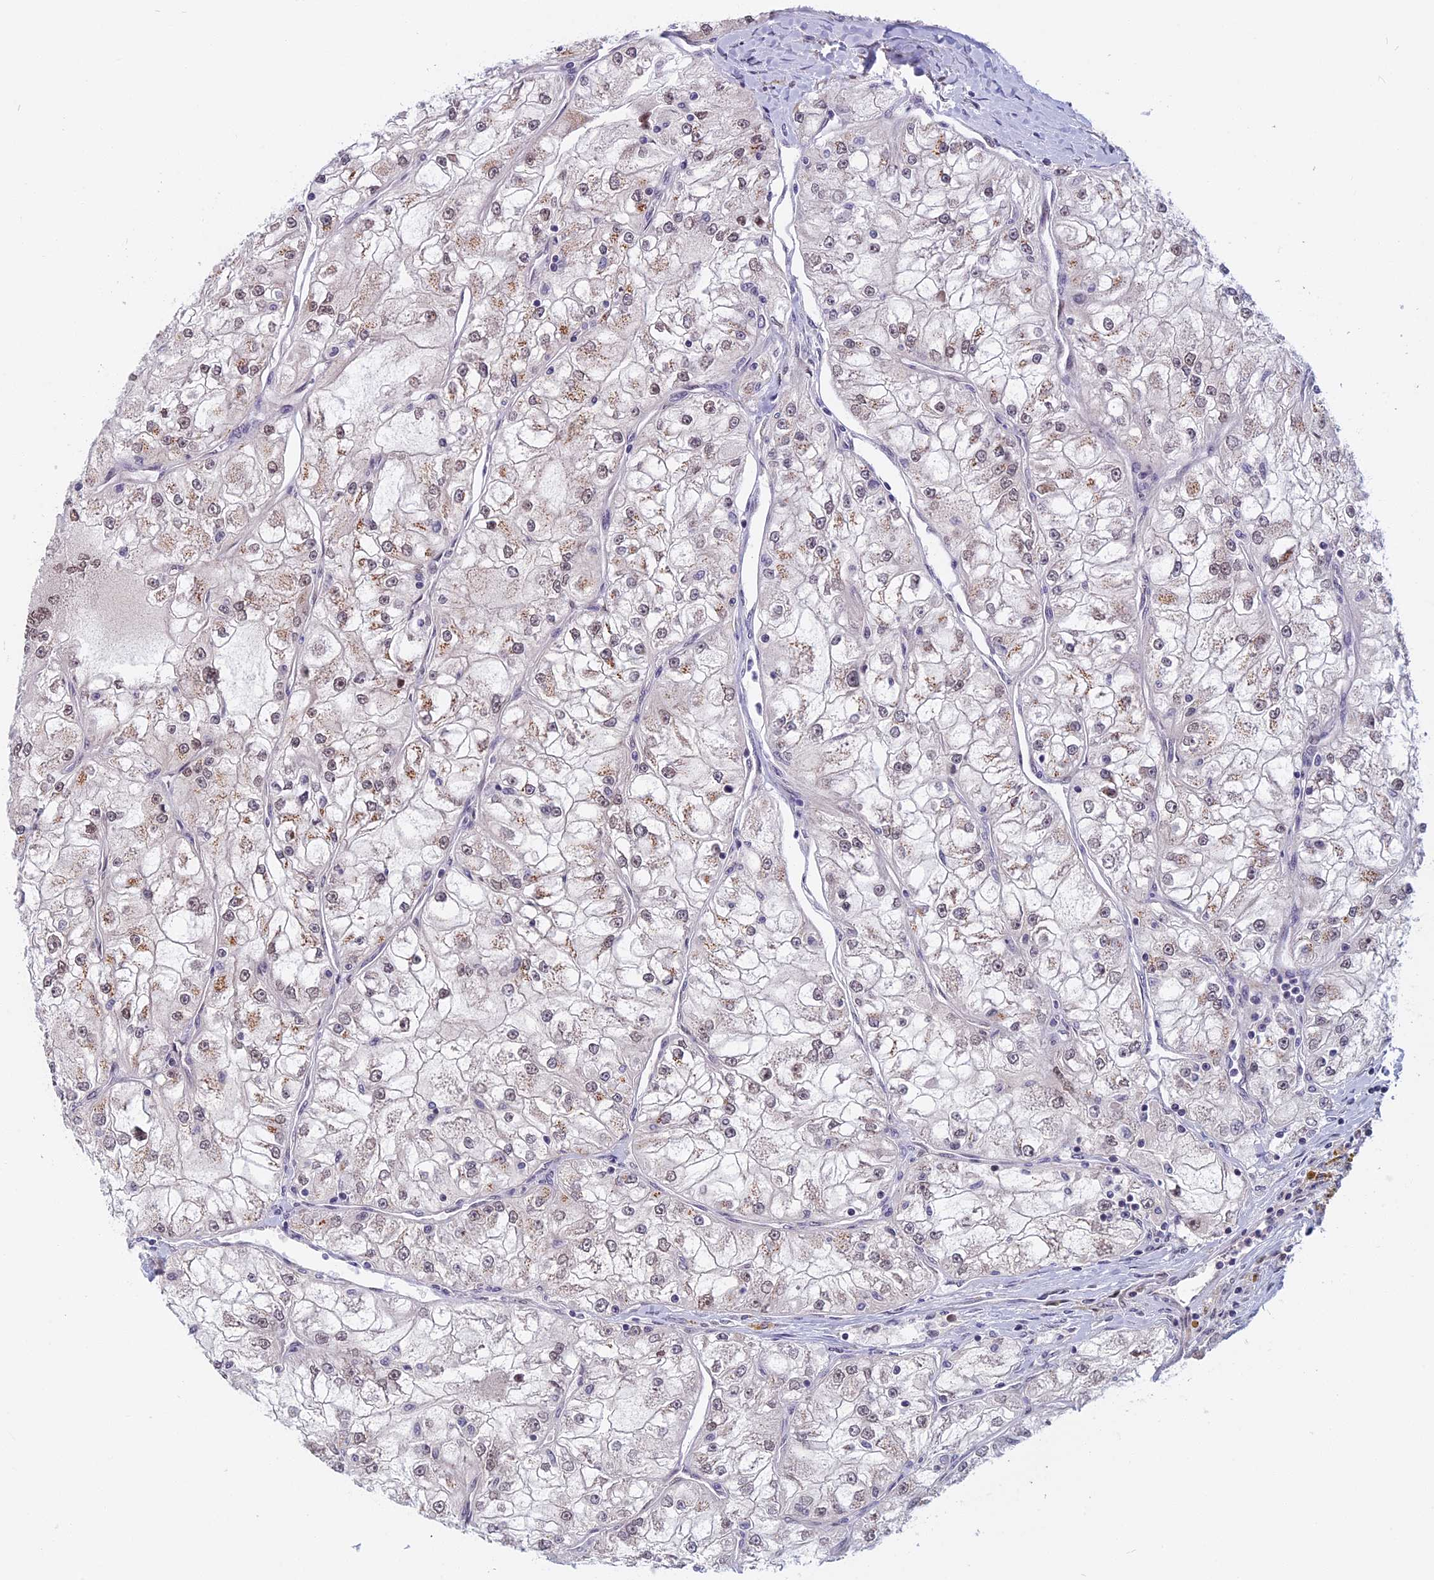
{"staining": {"intensity": "weak", "quantity": "25%-75%", "location": "cytoplasmic/membranous"}, "tissue": "renal cancer", "cell_type": "Tumor cells", "image_type": "cancer", "snomed": [{"axis": "morphology", "description": "Adenocarcinoma, NOS"}, {"axis": "topography", "description": "Kidney"}], "caption": "The image demonstrates a brown stain indicating the presence of a protein in the cytoplasmic/membranous of tumor cells in renal cancer.", "gene": "CCDC113", "patient": {"sex": "female", "age": 72}}